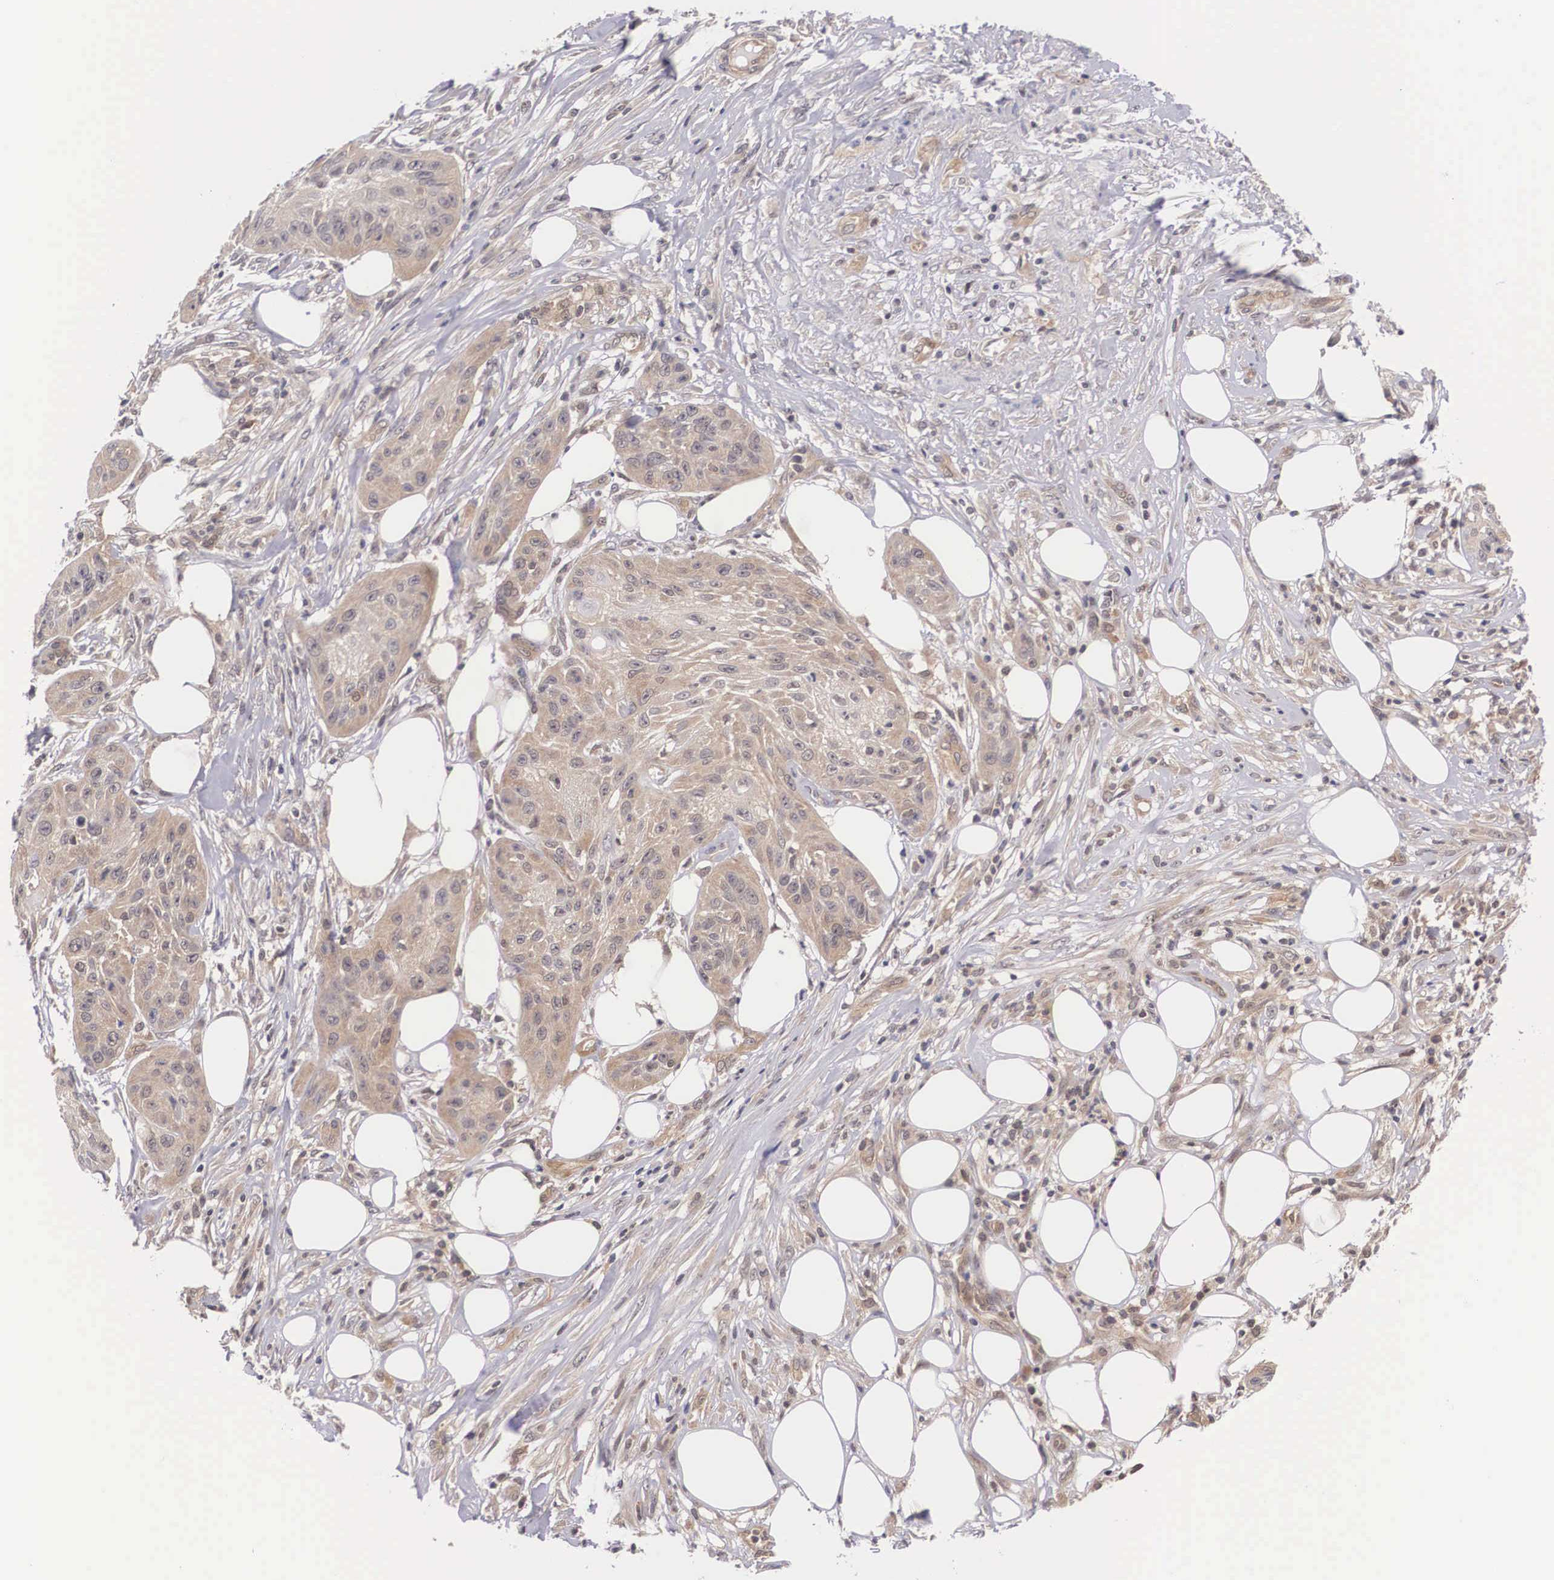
{"staining": {"intensity": "moderate", "quantity": ">75%", "location": "cytoplasmic/membranous"}, "tissue": "skin cancer", "cell_type": "Tumor cells", "image_type": "cancer", "snomed": [{"axis": "morphology", "description": "Squamous cell carcinoma, NOS"}, {"axis": "topography", "description": "Skin"}], "caption": "High-power microscopy captured an immunohistochemistry histopathology image of skin cancer, revealing moderate cytoplasmic/membranous positivity in about >75% of tumor cells. (IHC, brightfield microscopy, high magnification).", "gene": "IGBP1", "patient": {"sex": "female", "age": 88}}